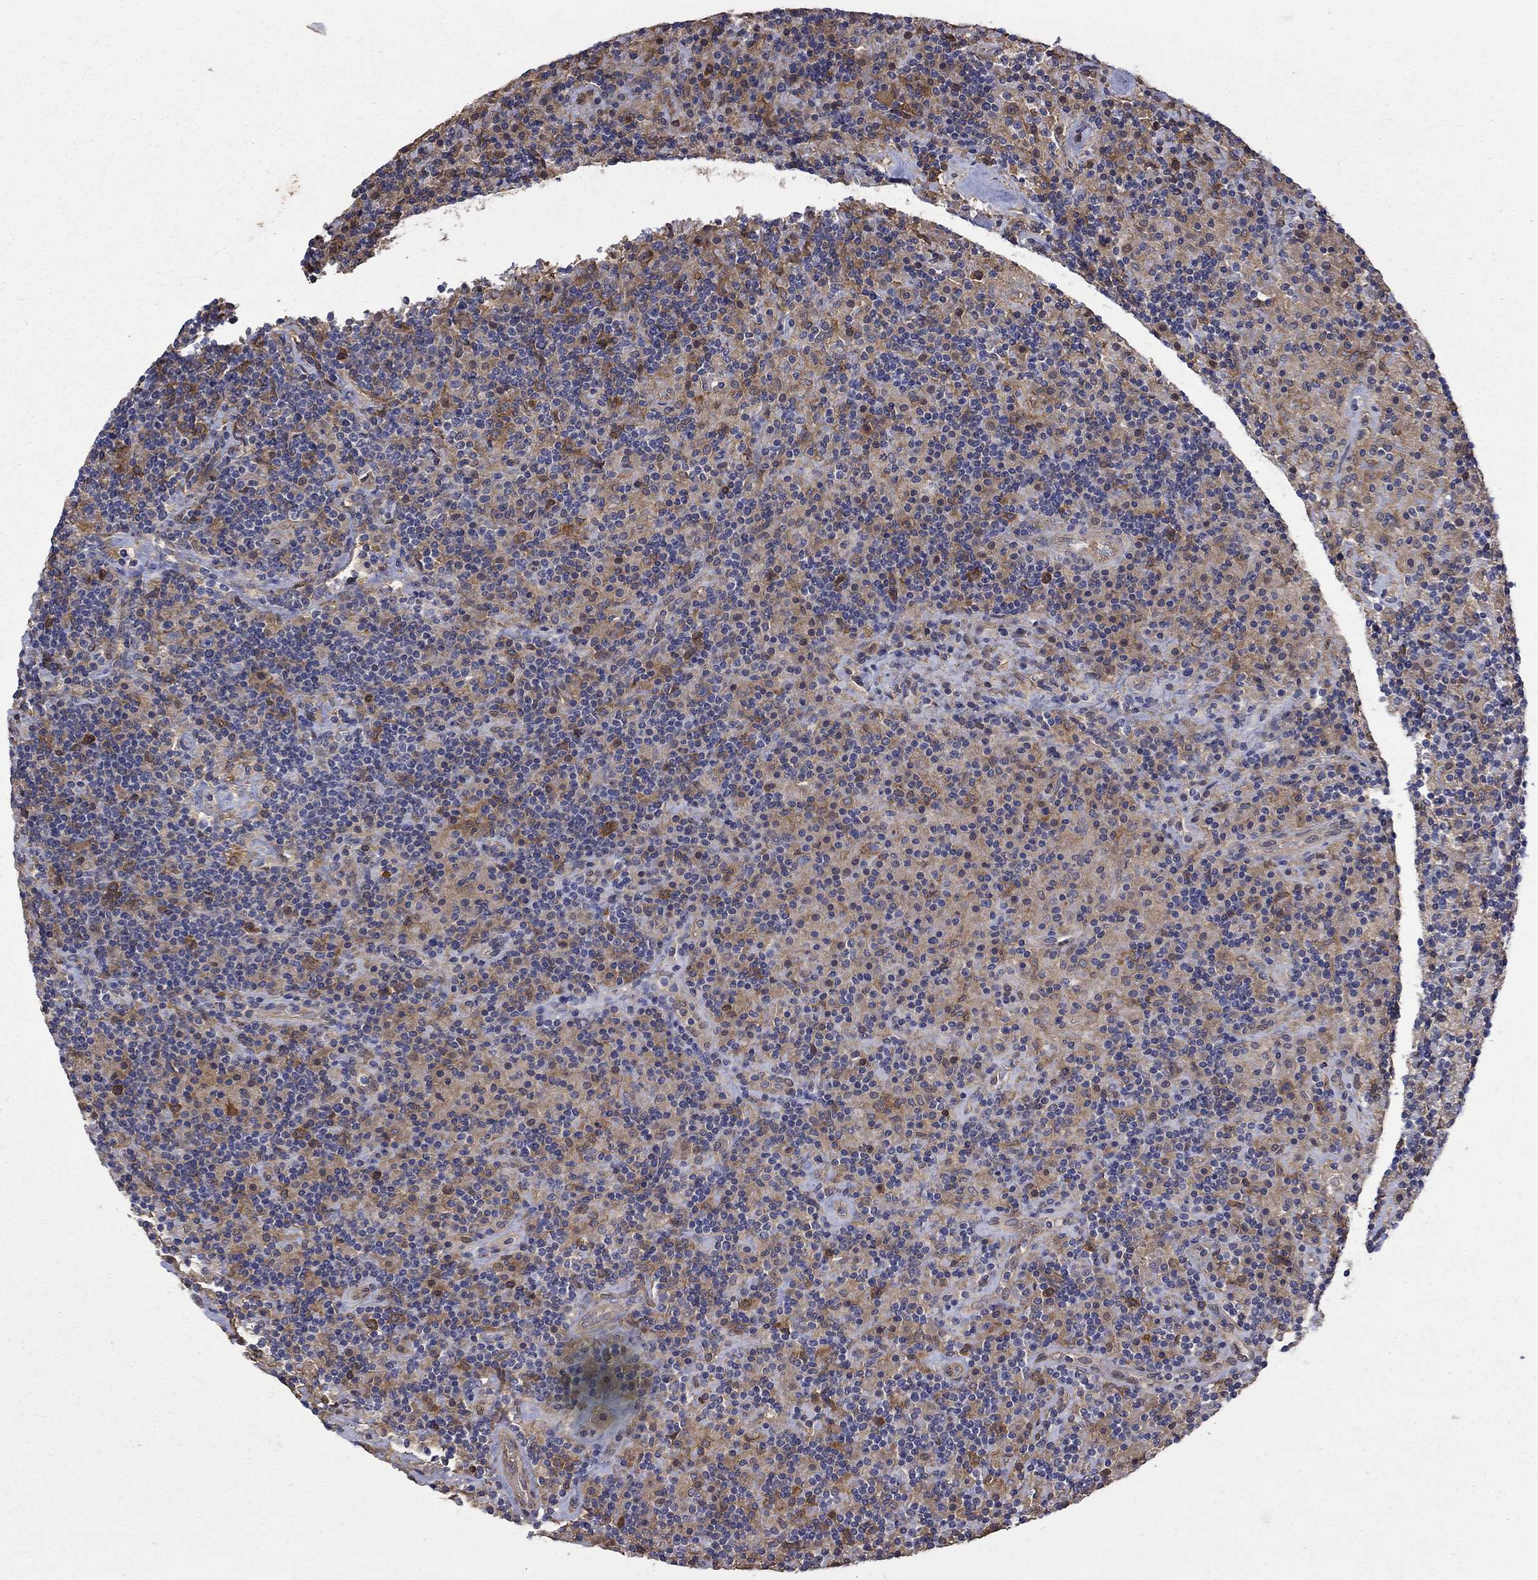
{"staining": {"intensity": "moderate", "quantity": "25%-75%", "location": "cytoplasmic/membranous"}, "tissue": "lymphoma", "cell_type": "Tumor cells", "image_type": "cancer", "snomed": [{"axis": "morphology", "description": "Hodgkin's disease, NOS"}, {"axis": "topography", "description": "Lymph node"}], "caption": "A high-resolution micrograph shows IHC staining of lymphoma, which shows moderate cytoplasmic/membranous expression in about 25%-75% of tumor cells.", "gene": "DPYSL2", "patient": {"sex": "male", "age": 70}}